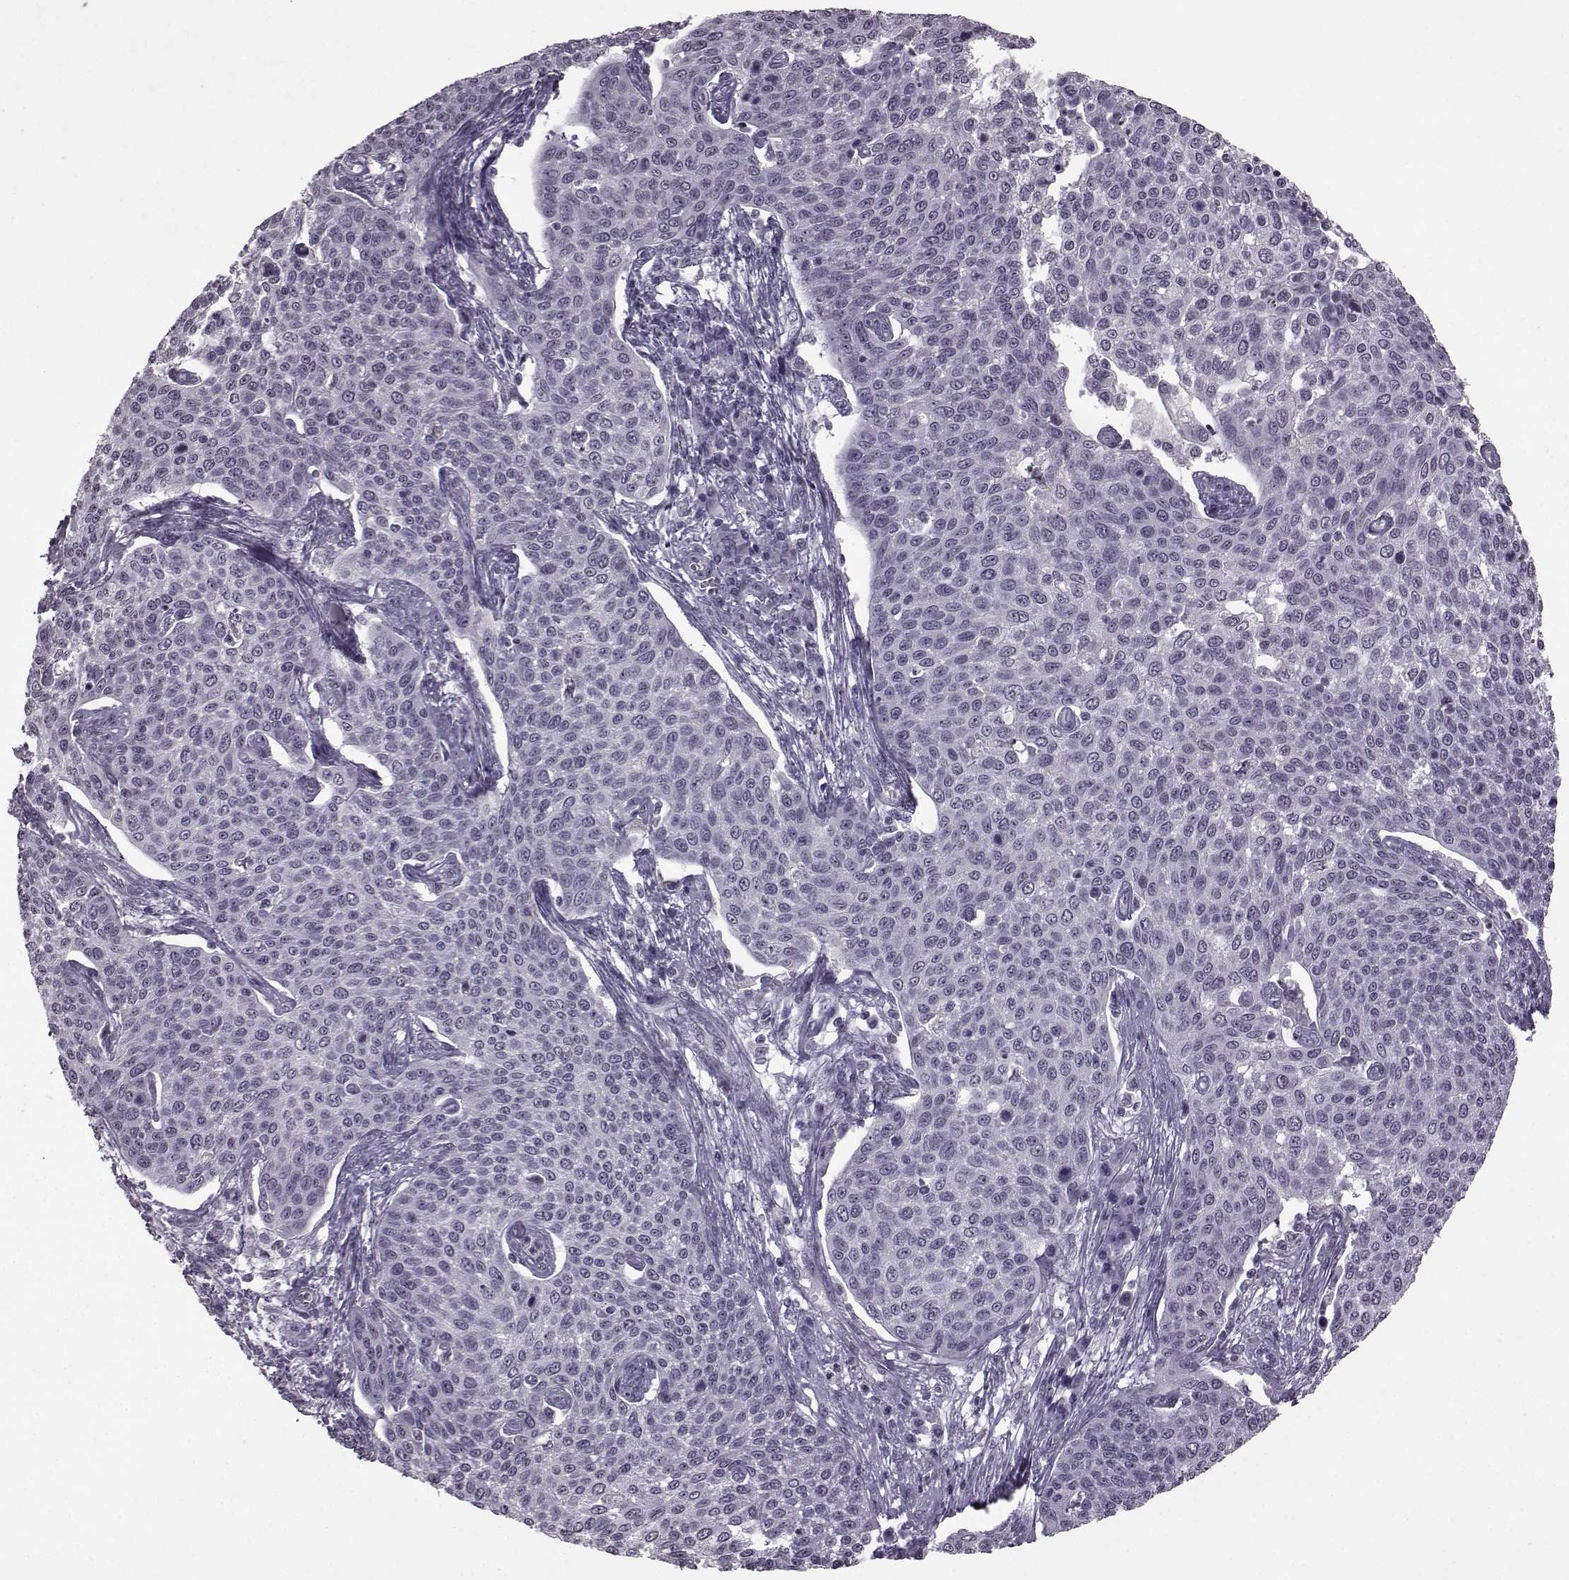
{"staining": {"intensity": "negative", "quantity": "none", "location": "none"}, "tissue": "cervical cancer", "cell_type": "Tumor cells", "image_type": "cancer", "snomed": [{"axis": "morphology", "description": "Squamous cell carcinoma, NOS"}, {"axis": "topography", "description": "Cervix"}], "caption": "Tumor cells are negative for protein expression in human cervical cancer. Brightfield microscopy of immunohistochemistry (IHC) stained with DAB (3,3'-diaminobenzidine) (brown) and hematoxylin (blue), captured at high magnification.", "gene": "SLC28A2", "patient": {"sex": "female", "age": 34}}